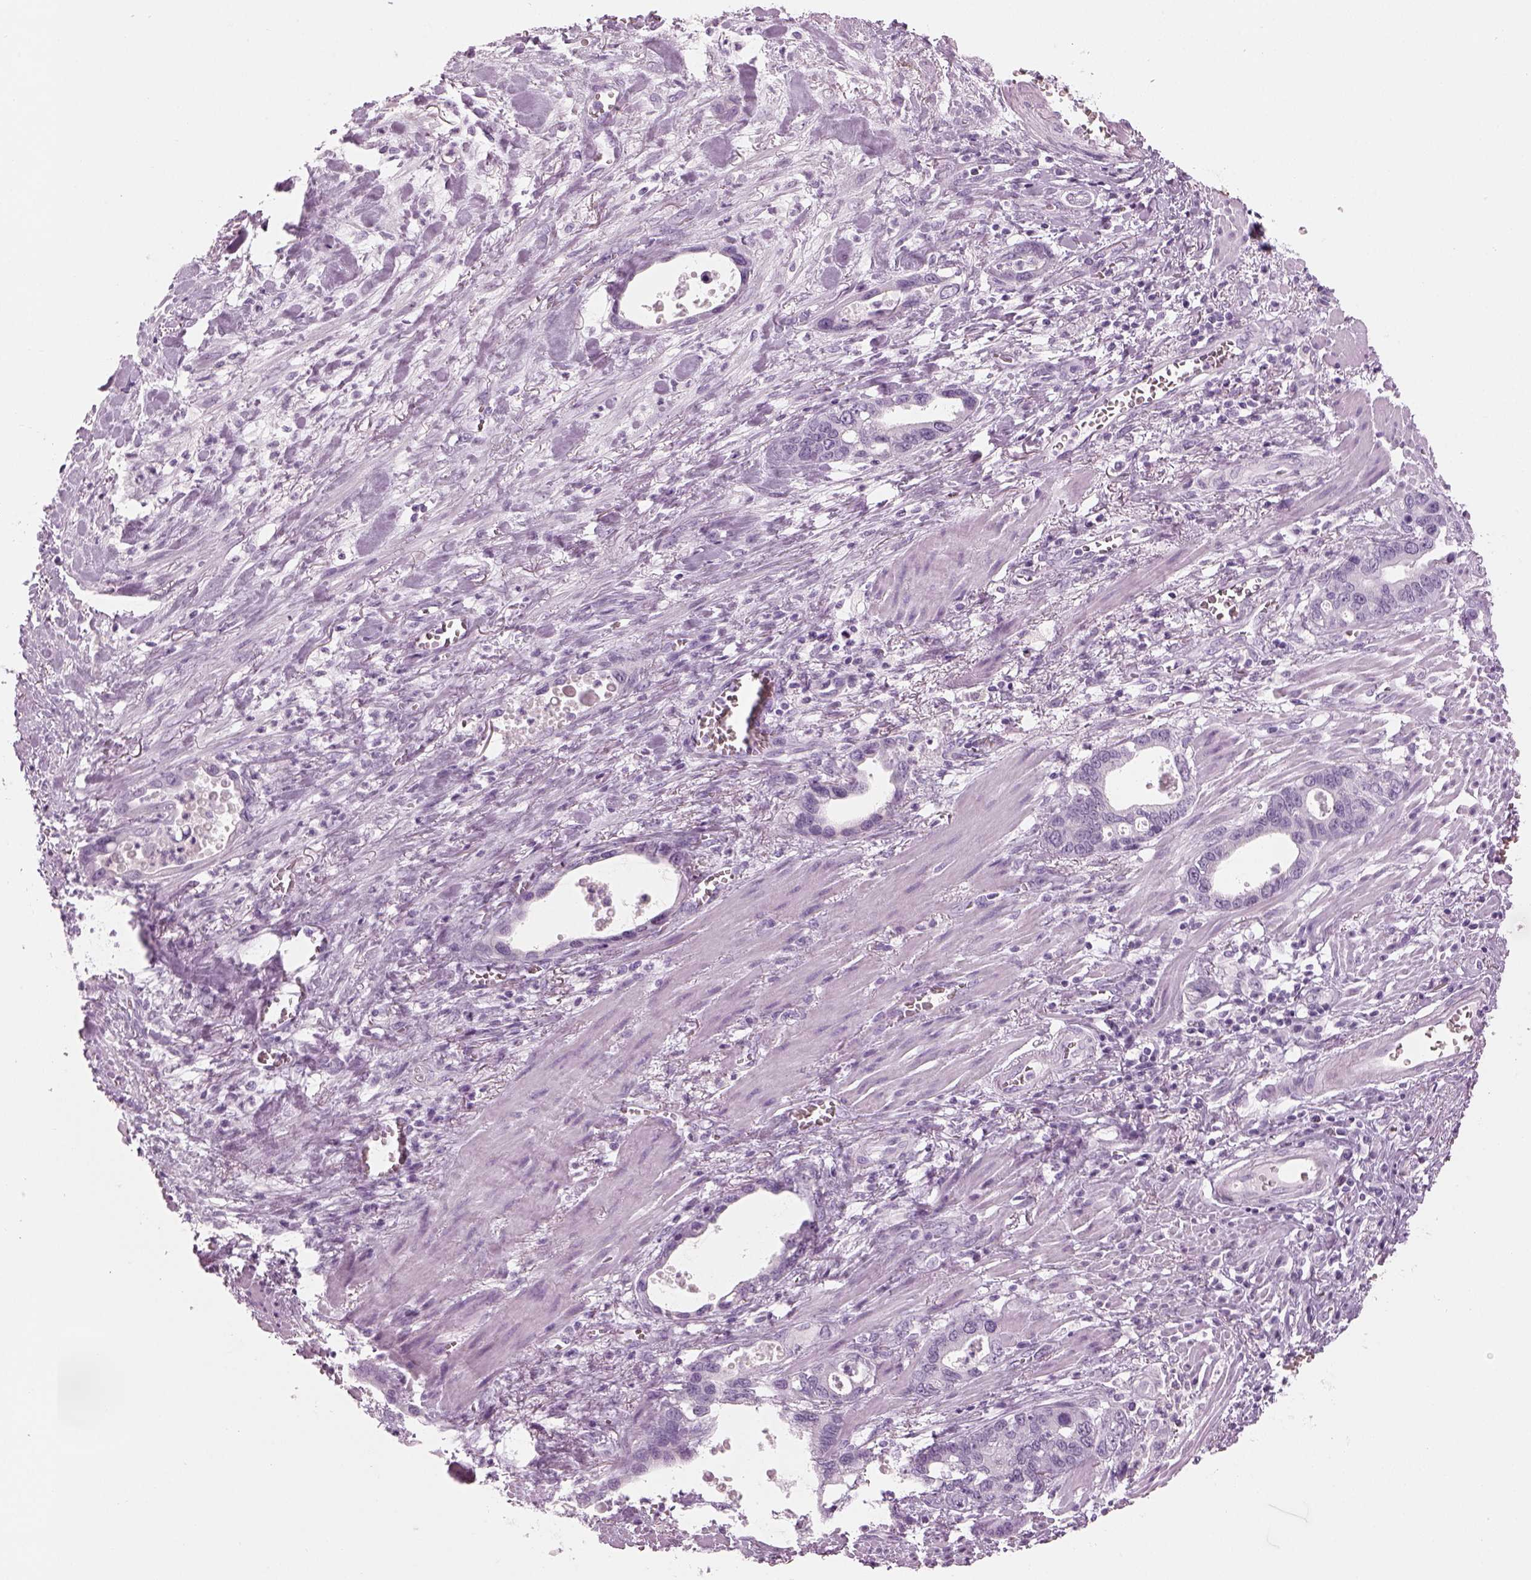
{"staining": {"intensity": "negative", "quantity": "none", "location": "none"}, "tissue": "stomach cancer", "cell_type": "Tumor cells", "image_type": "cancer", "snomed": [{"axis": "morphology", "description": "Normal tissue, NOS"}, {"axis": "morphology", "description": "Adenocarcinoma, NOS"}, {"axis": "topography", "description": "Esophagus"}, {"axis": "topography", "description": "Stomach, upper"}], "caption": "High power microscopy photomicrograph of an IHC histopathology image of stomach cancer, revealing no significant staining in tumor cells.", "gene": "SAG", "patient": {"sex": "male", "age": 74}}